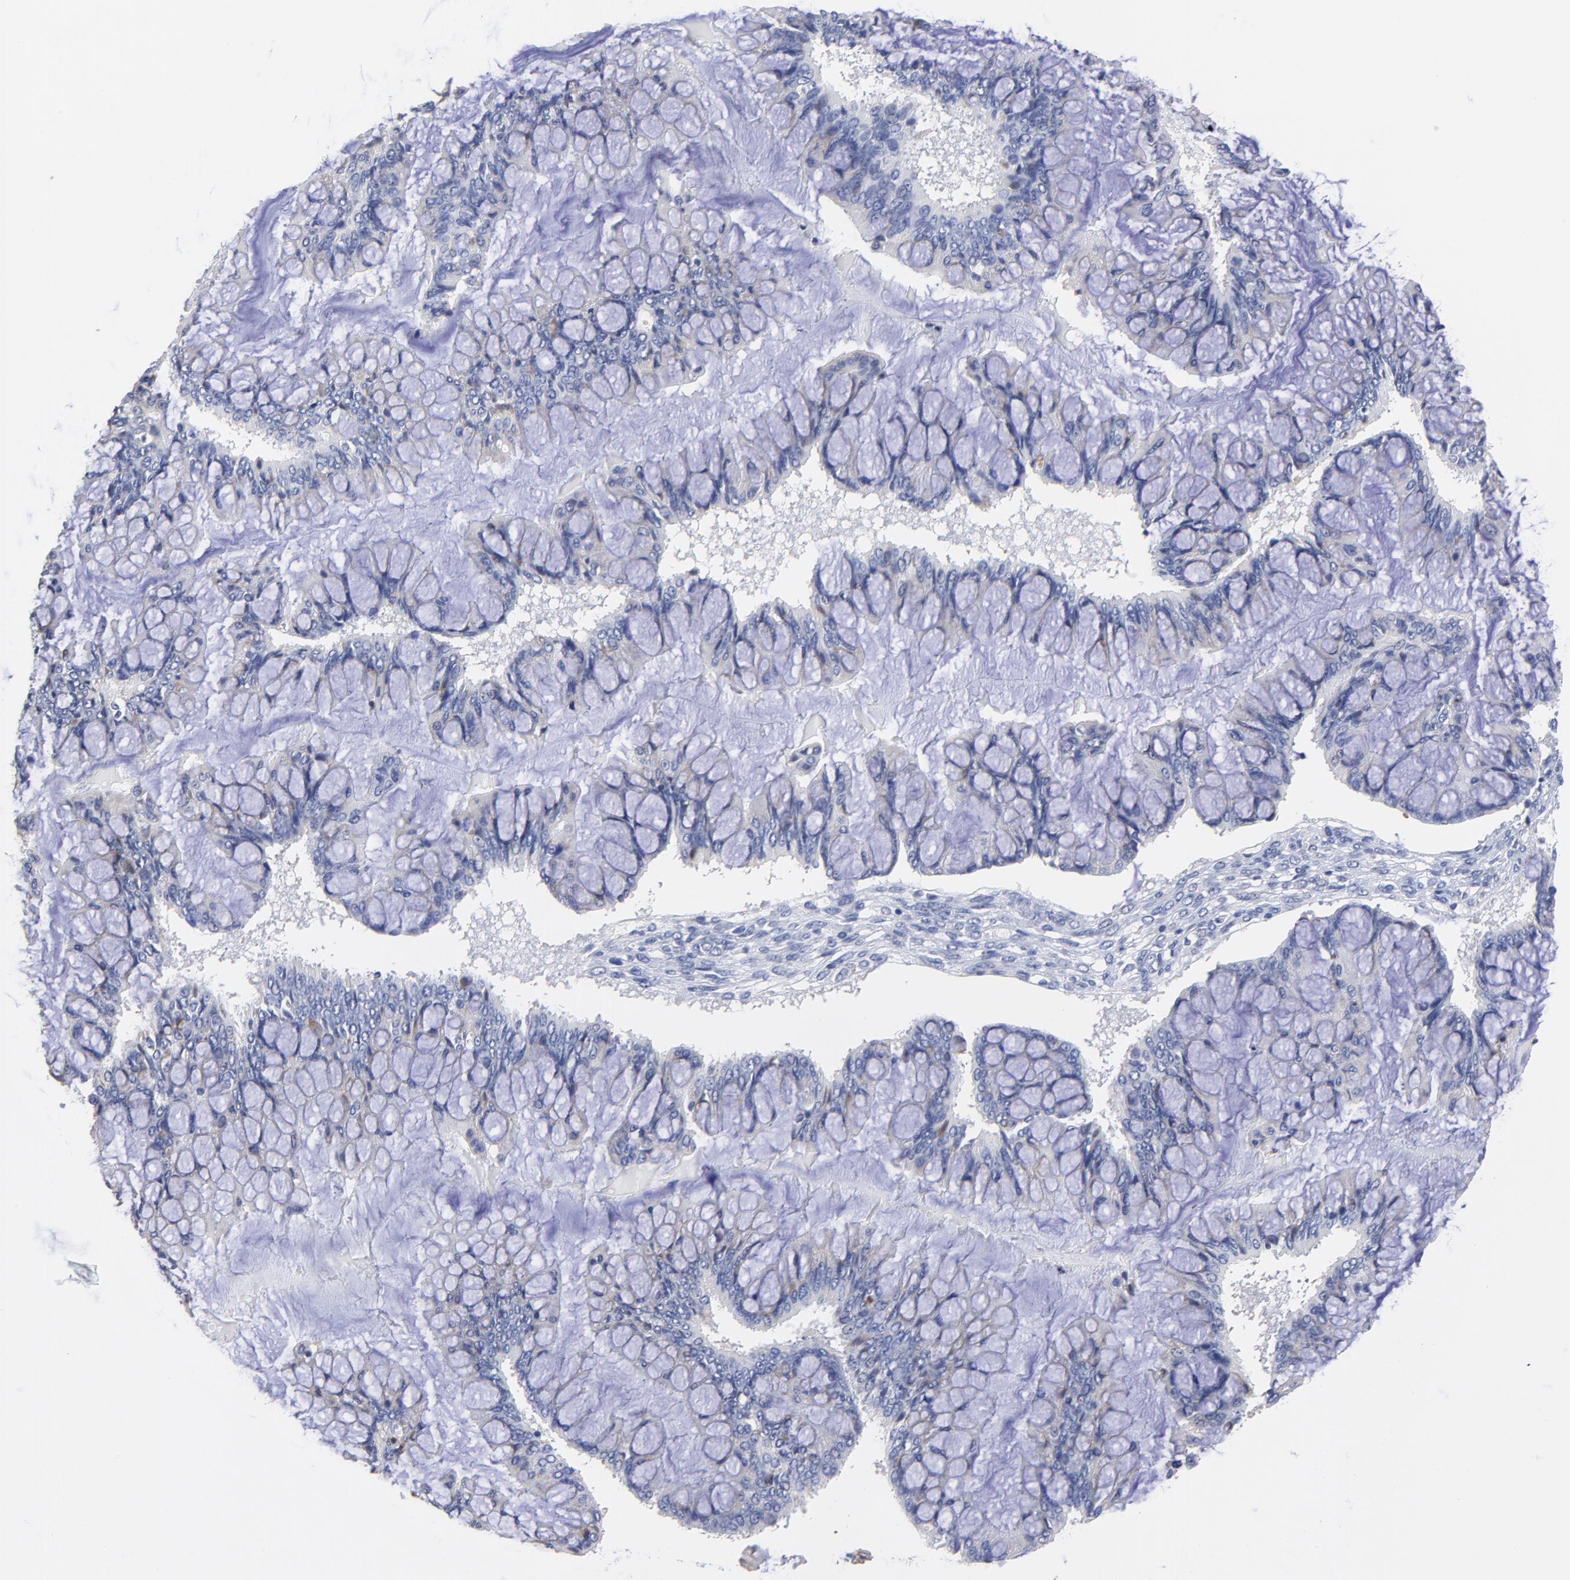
{"staining": {"intensity": "weak", "quantity": "<25%", "location": "cytoplasmic/membranous"}, "tissue": "ovarian cancer", "cell_type": "Tumor cells", "image_type": "cancer", "snomed": [{"axis": "morphology", "description": "Cystadenocarcinoma, mucinous, NOS"}, {"axis": "topography", "description": "Ovary"}], "caption": "The micrograph reveals no staining of tumor cells in ovarian cancer (mucinous cystadenocarcinoma). The staining was performed using DAB (3,3'-diaminobenzidine) to visualize the protein expression in brown, while the nuclei were stained in blue with hematoxylin (Magnification: 20x).", "gene": "LAX1", "patient": {"sex": "female", "age": 73}}